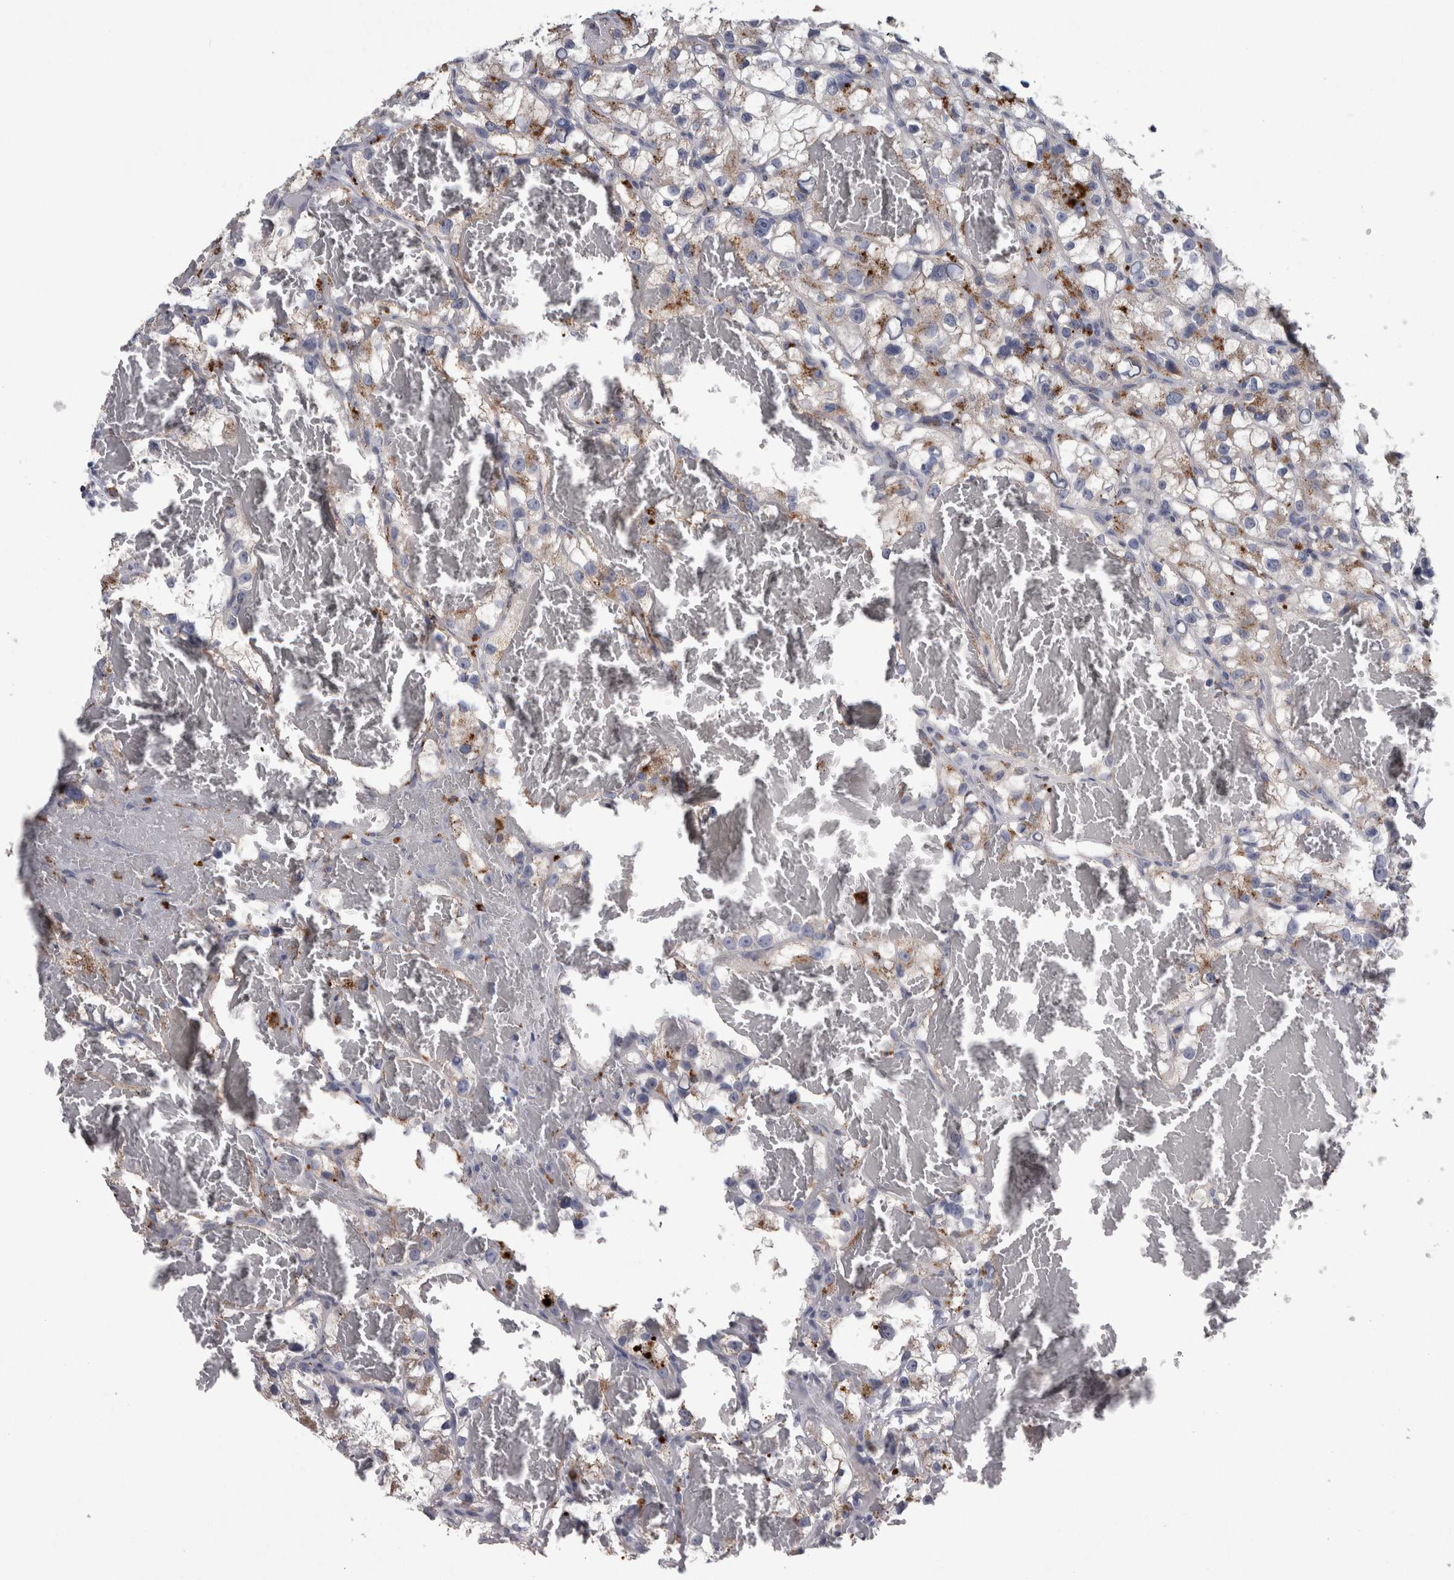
{"staining": {"intensity": "moderate", "quantity": "<25%", "location": "cytoplasmic/membranous"}, "tissue": "renal cancer", "cell_type": "Tumor cells", "image_type": "cancer", "snomed": [{"axis": "morphology", "description": "Adenocarcinoma, NOS"}, {"axis": "topography", "description": "Kidney"}], "caption": "This photomicrograph displays immunohistochemistry staining of adenocarcinoma (renal), with low moderate cytoplasmic/membranous staining in approximately <25% of tumor cells.", "gene": "DPP7", "patient": {"sex": "female", "age": 57}}